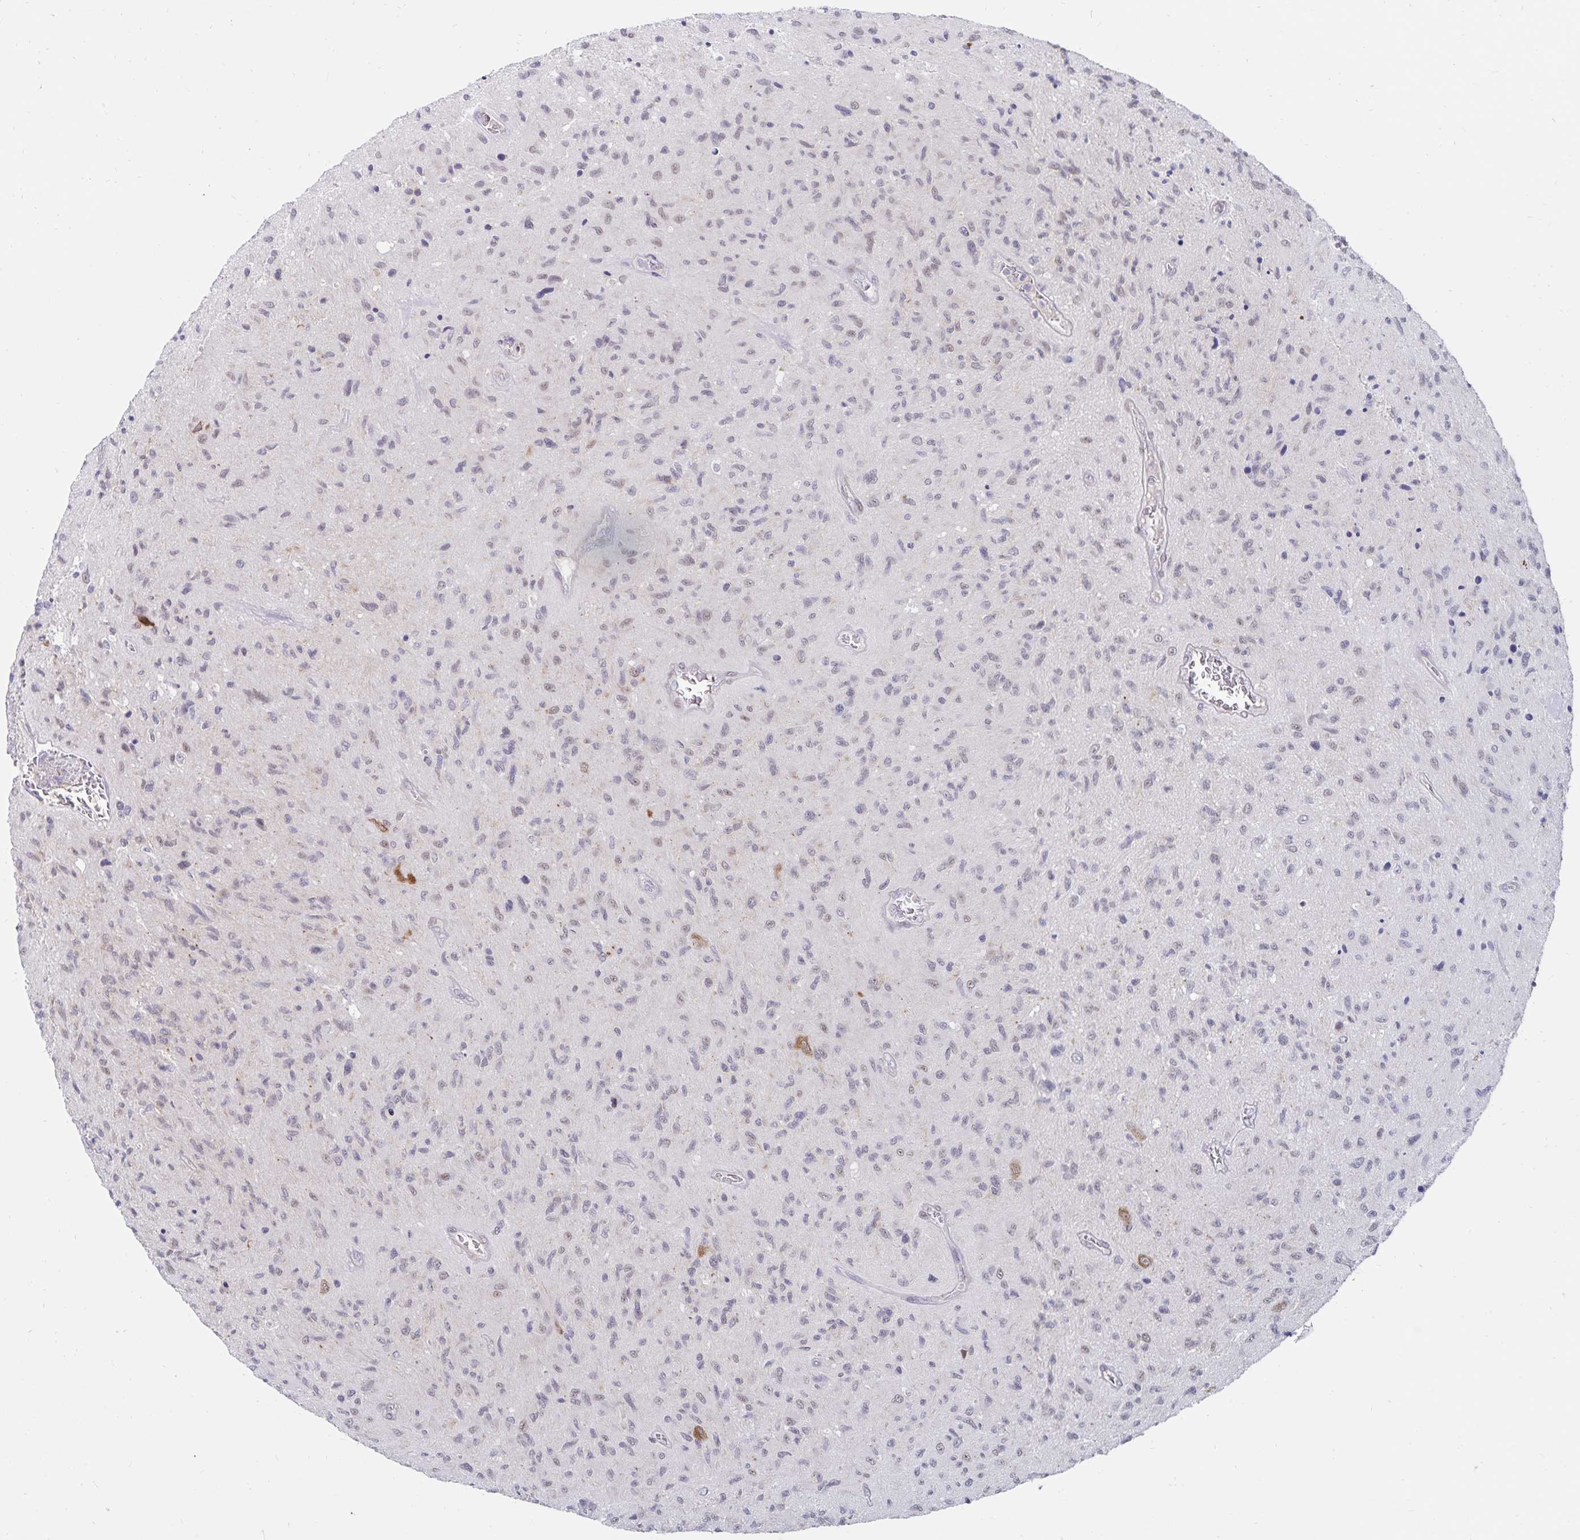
{"staining": {"intensity": "weak", "quantity": "<25%", "location": "cytoplasmic/membranous"}, "tissue": "glioma", "cell_type": "Tumor cells", "image_type": "cancer", "snomed": [{"axis": "morphology", "description": "Glioma, malignant, High grade"}, {"axis": "topography", "description": "Brain"}], "caption": "Immunohistochemistry of glioma exhibits no expression in tumor cells. (Brightfield microscopy of DAB (3,3'-diaminobenzidine) IHC at high magnification).", "gene": "ATP2A2", "patient": {"sex": "male", "age": 54}}